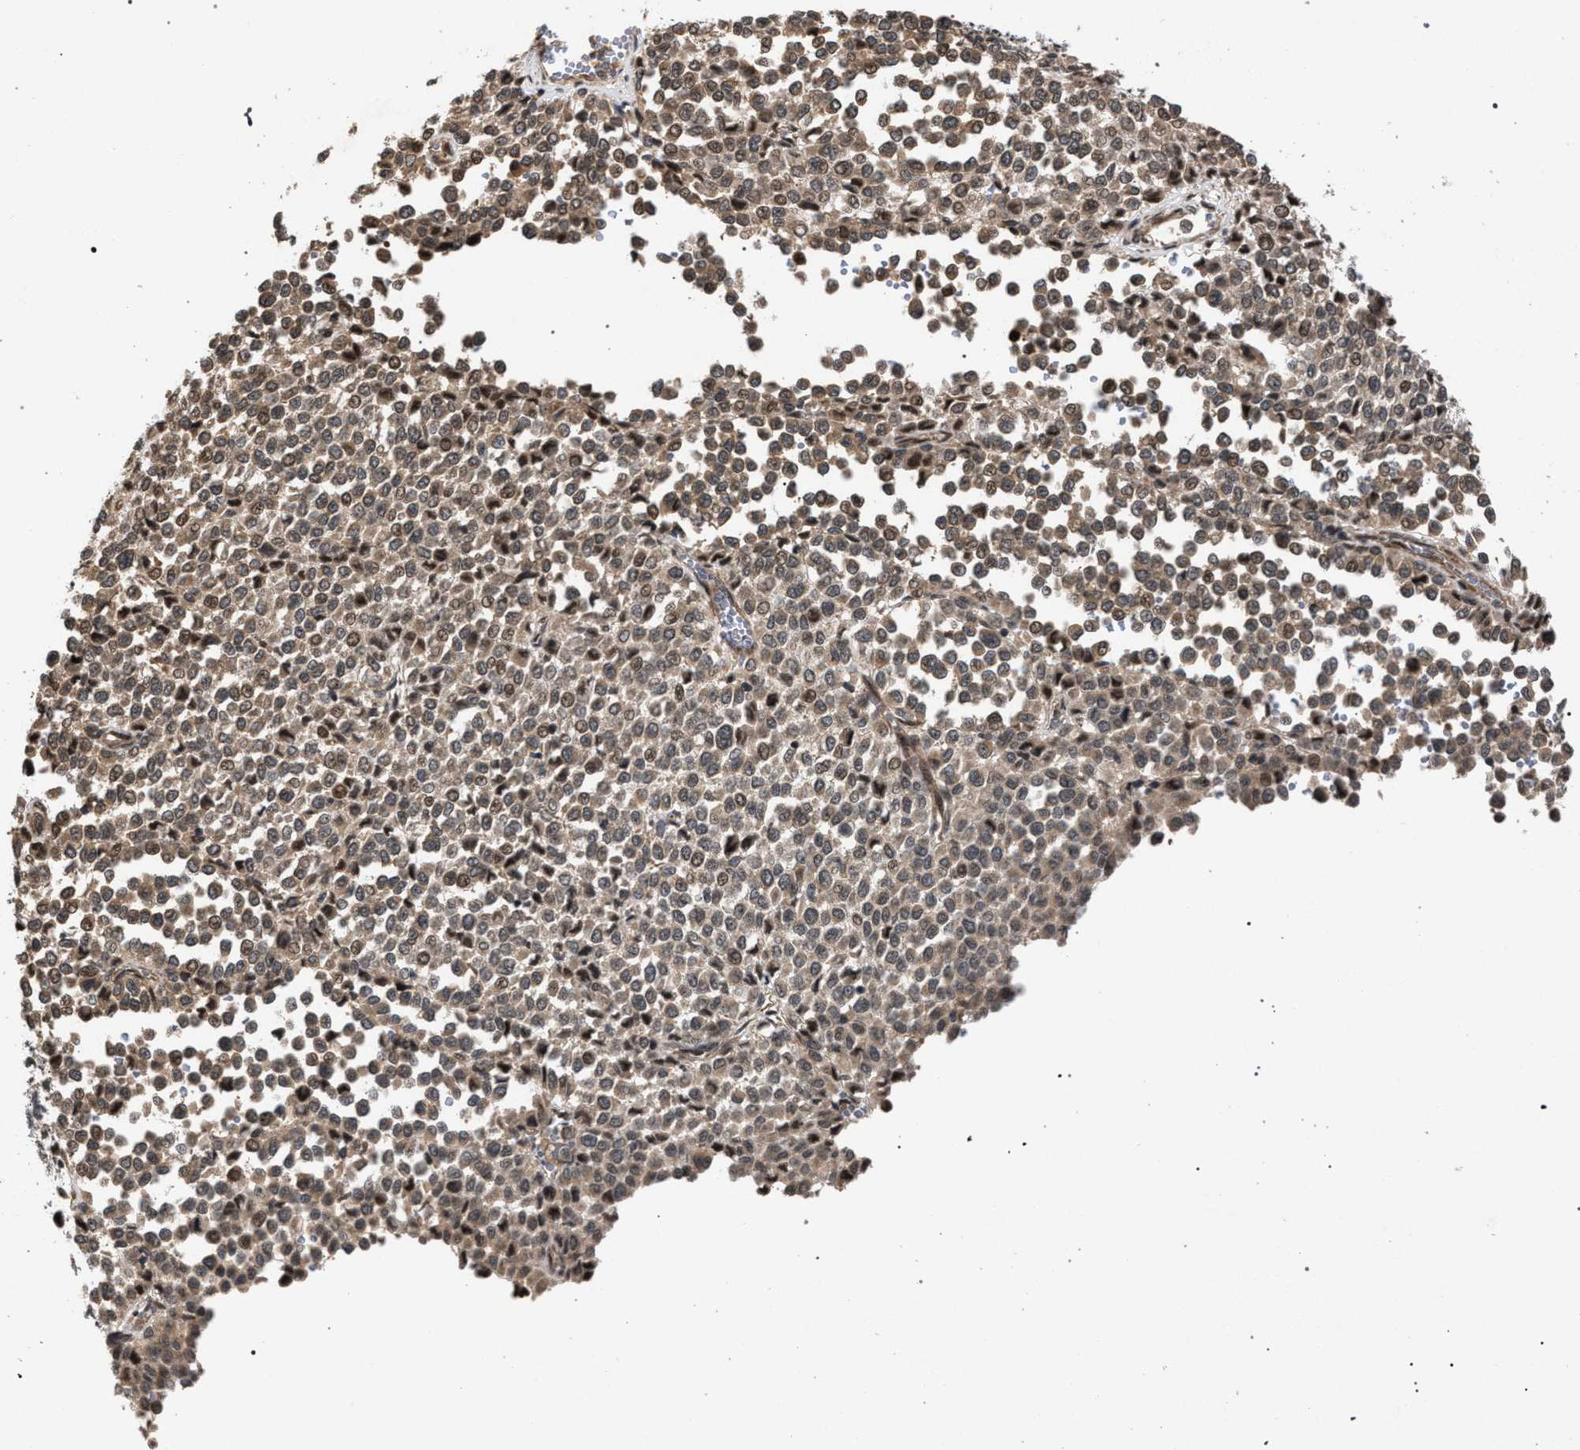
{"staining": {"intensity": "weak", "quantity": ">75%", "location": "cytoplasmic/membranous"}, "tissue": "melanoma", "cell_type": "Tumor cells", "image_type": "cancer", "snomed": [{"axis": "morphology", "description": "Malignant melanoma, Metastatic site"}, {"axis": "topography", "description": "Pancreas"}], "caption": "Approximately >75% of tumor cells in human melanoma reveal weak cytoplasmic/membranous protein staining as visualized by brown immunohistochemical staining.", "gene": "IRAK4", "patient": {"sex": "female", "age": 30}}